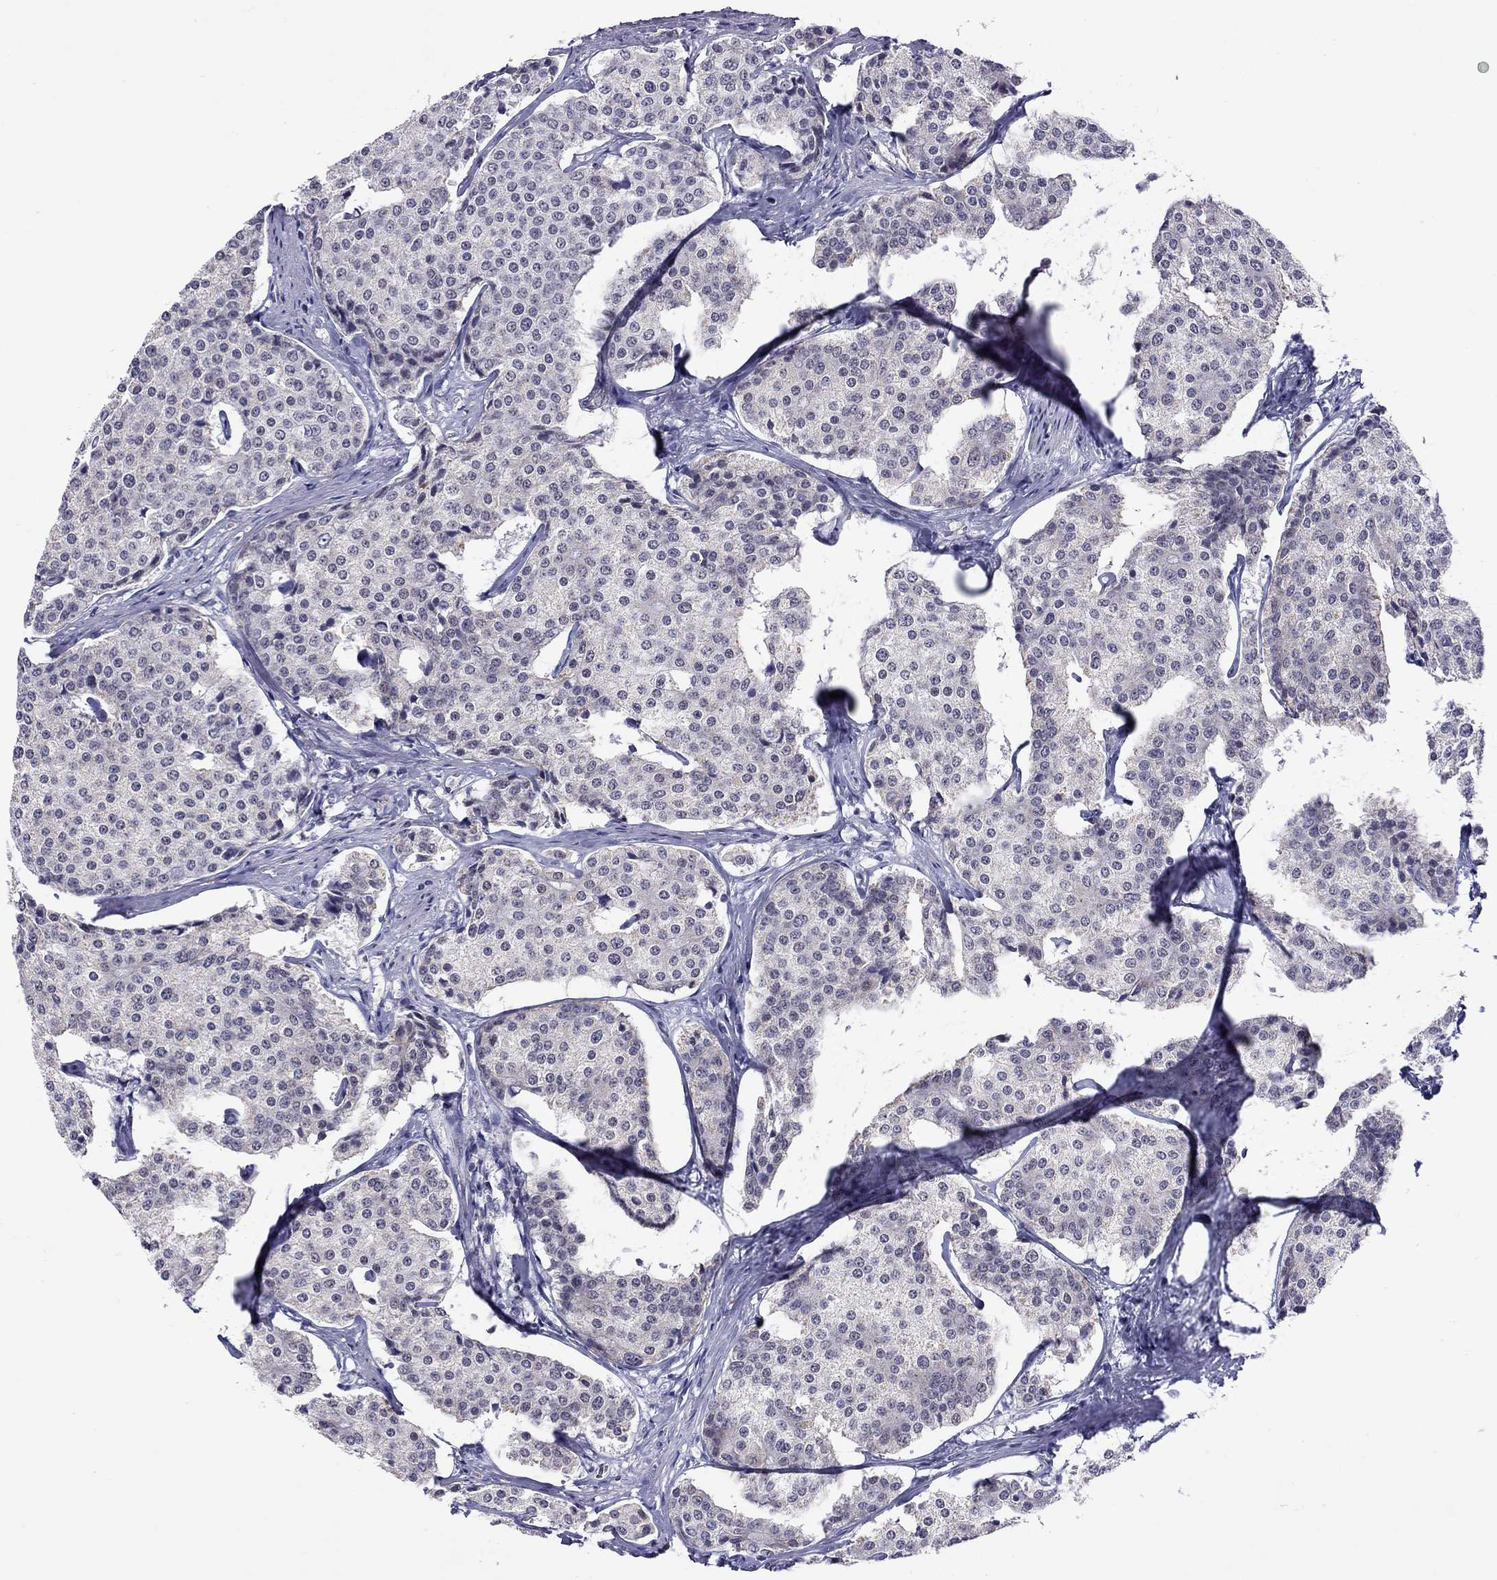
{"staining": {"intensity": "negative", "quantity": "none", "location": "none"}, "tissue": "carcinoid", "cell_type": "Tumor cells", "image_type": "cancer", "snomed": [{"axis": "morphology", "description": "Carcinoid, malignant, NOS"}, {"axis": "topography", "description": "Small intestine"}], "caption": "An IHC image of carcinoid is shown. There is no staining in tumor cells of carcinoid.", "gene": "HES5", "patient": {"sex": "female", "age": 65}}